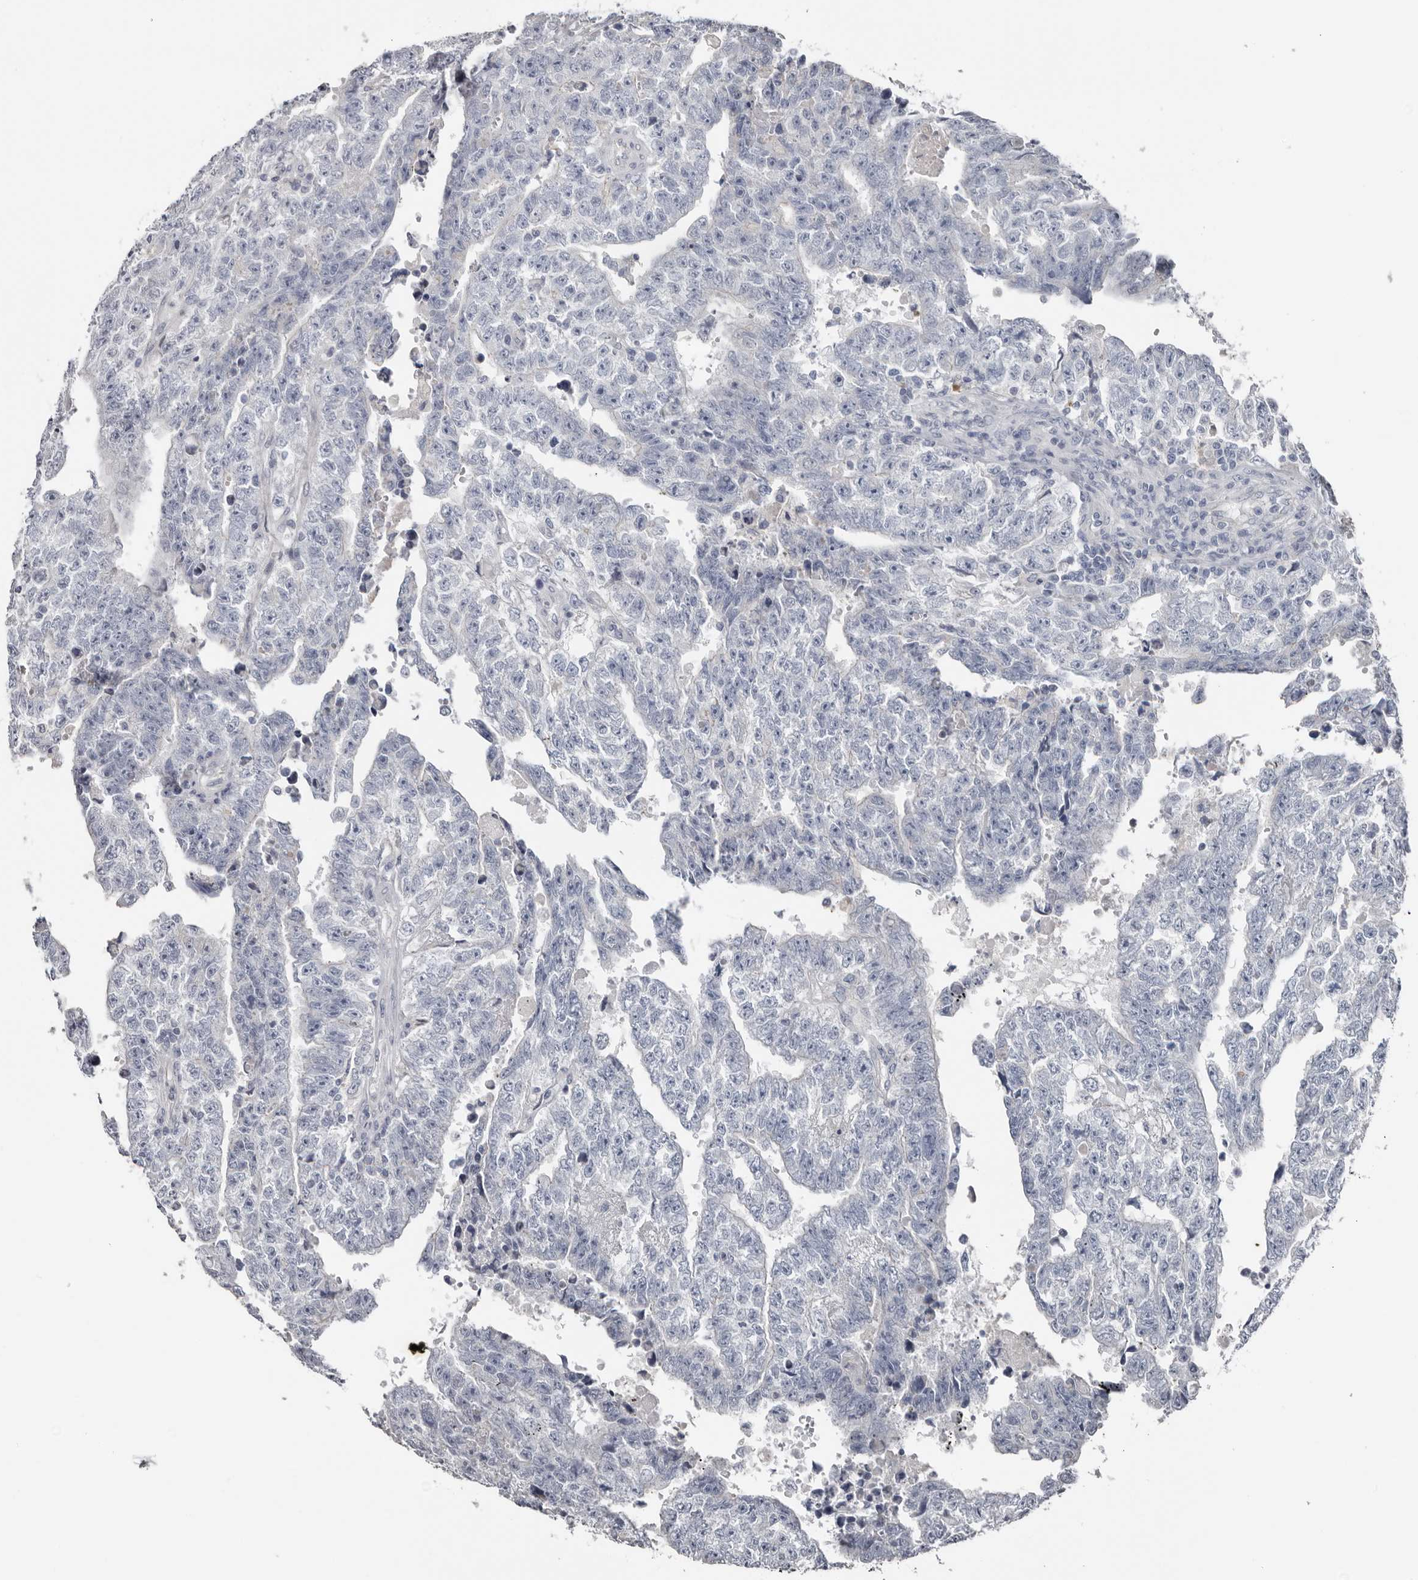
{"staining": {"intensity": "negative", "quantity": "none", "location": "none"}, "tissue": "testis cancer", "cell_type": "Tumor cells", "image_type": "cancer", "snomed": [{"axis": "morphology", "description": "Carcinoma, Embryonal, NOS"}, {"axis": "topography", "description": "Testis"}], "caption": "The immunohistochemistry micrograph has no significant positivity in tumor cells of testis embryonal carcinoma tissue.", "gene": "FABP7", "patient": {"sex": "male", "age": 25}}